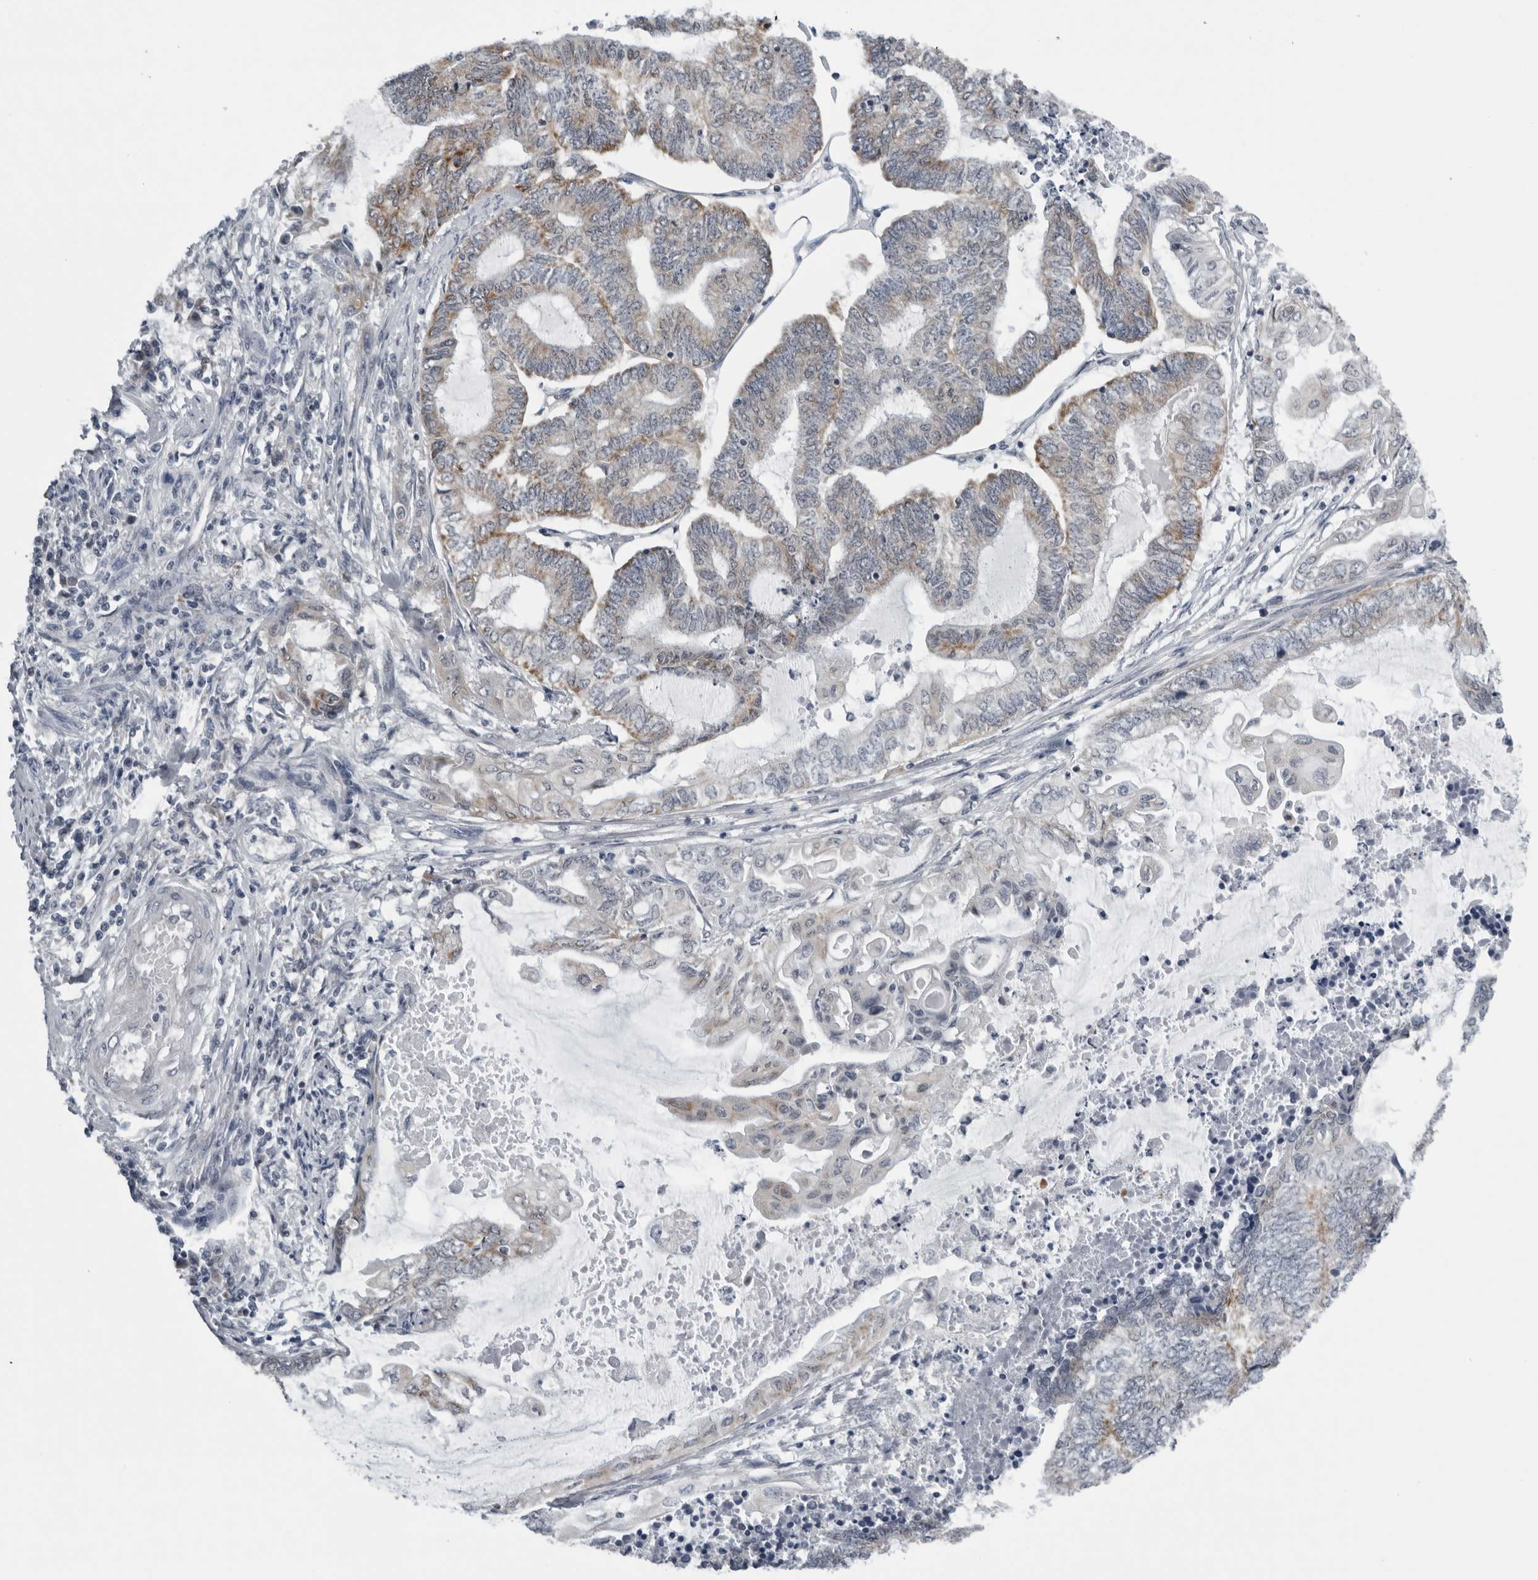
{"staining": {"intensity": "weak", "quantity": "<25%", "location": "cytoplasmic/membranous"}, "tissue": "endometrial cancer", "cell_type": "Tumor cells", "image_type": "cancer", "snomed": [{"axis": "morphology", "description": "Adenocarcinoma, NOS"}, {"axis": "topography", "description": "Uterus"}, {"axis": "topography", "description": "Endometrium"}], "caption": "Endometrial cancer was stained to show a protein in brown. There is no significant staining in tumor cells. Brightfield microscopy of IHC stained with DAB (3,3'-diaminobenzidine) (brown) and hematoxylin (blue), captured at high magnification.", "gene": "CPT2", "patient": {"sex": "female", "age": 70}}